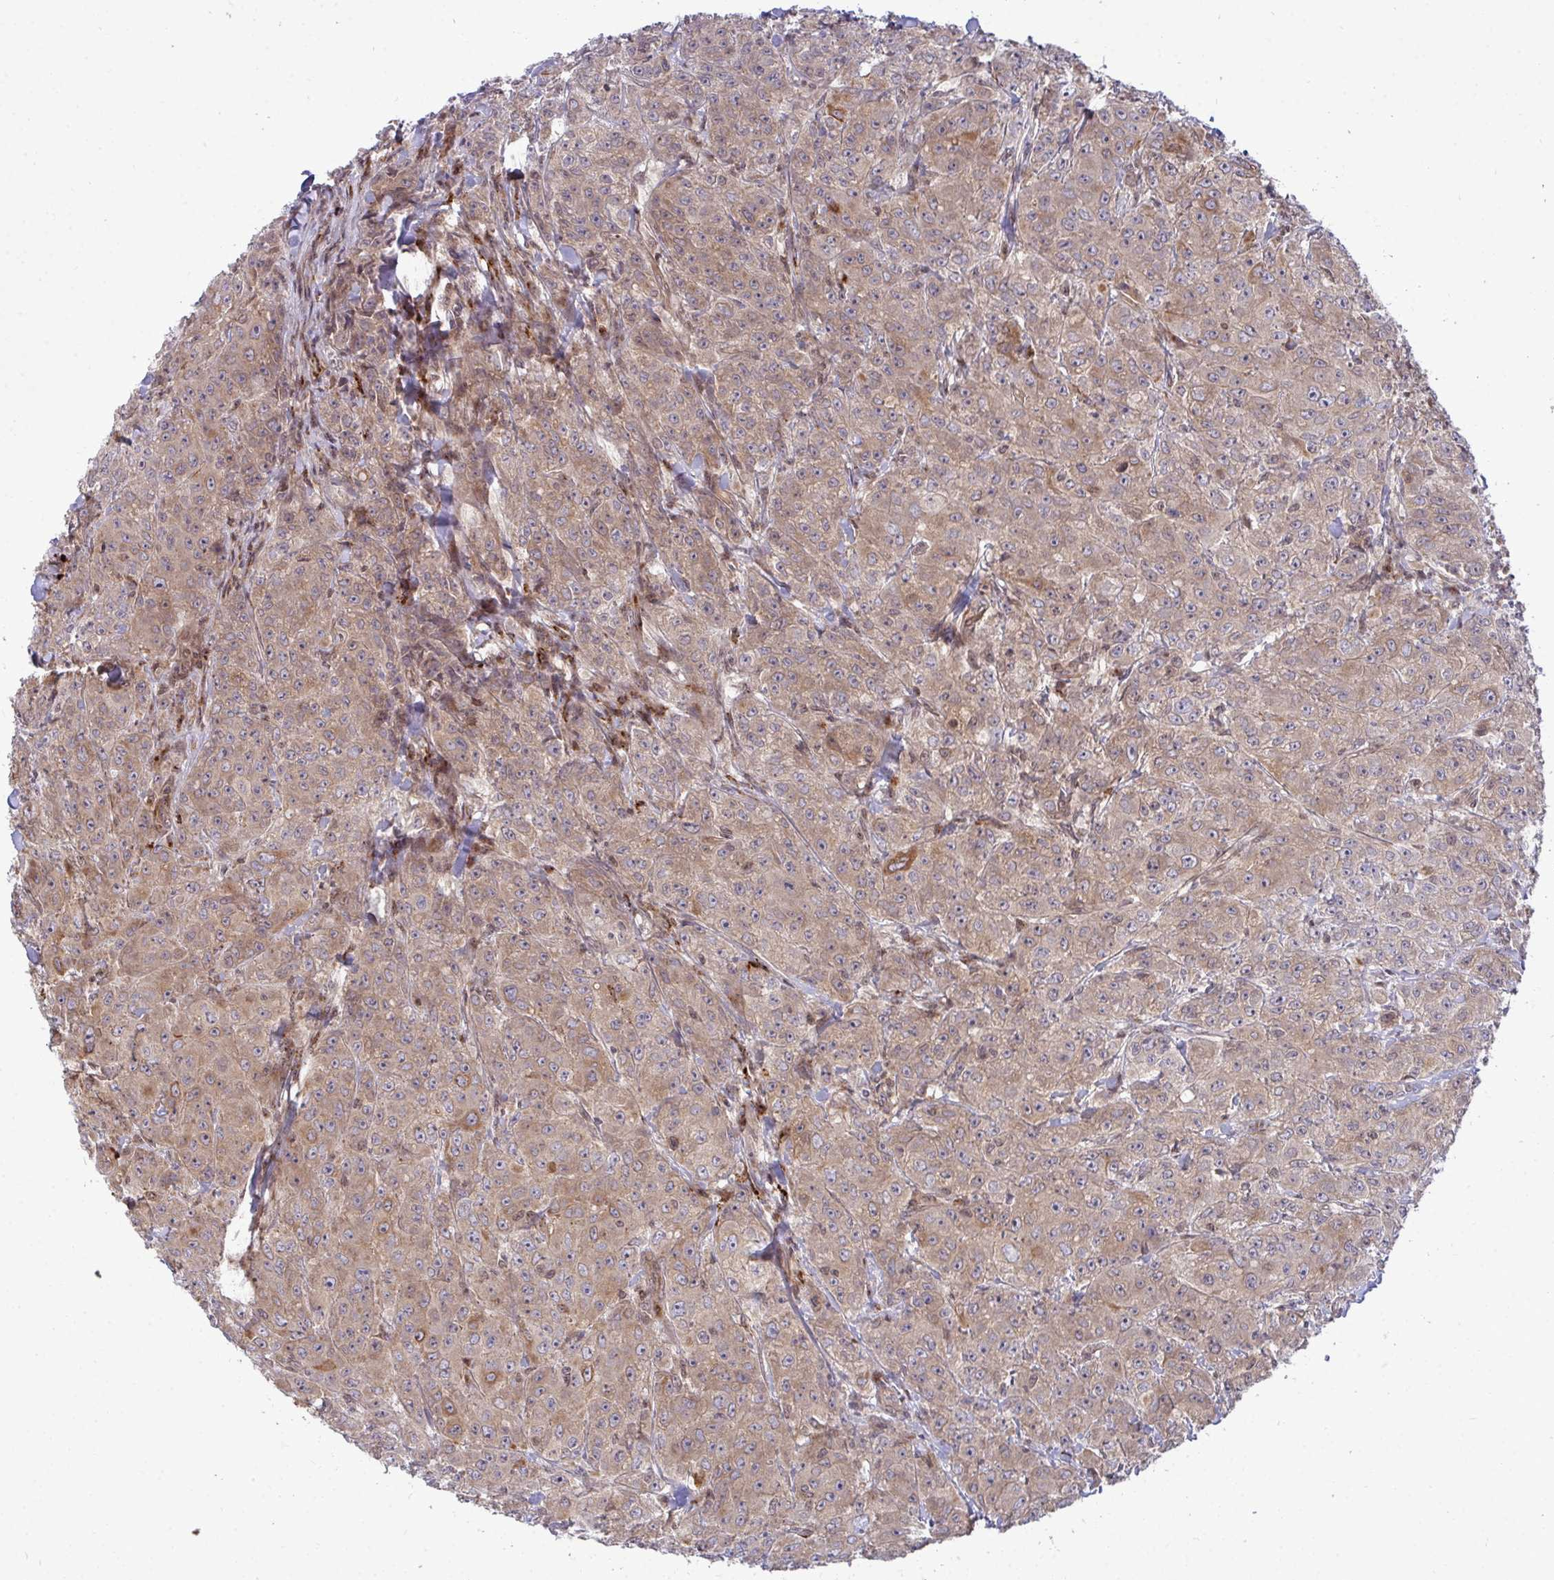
{"staining": {"intensity": "moderate", "quantity": ">75%", "location": "cytoplasmic/membranous"}, "tissue": "breast cancer", "cell_type": "Tumor cells", "image_type": "cancer", "snomed": [{"axis": "morphology", "description": "Normal tissue, NOS"}, {"axis": "morphology", "description": "Duct carcinoma"}, {"axis": "topography", "description": "Breast"}], "caption": "Immunohistochemical staining of invasive ductal carcinoma (breast) exhibits medium levels of moderate cytoplasmic/membranous protein positivity in approximately >75% of tumor cells.", "gene": "TRIM44", "patient": {"sex": "female", "age": 43}}